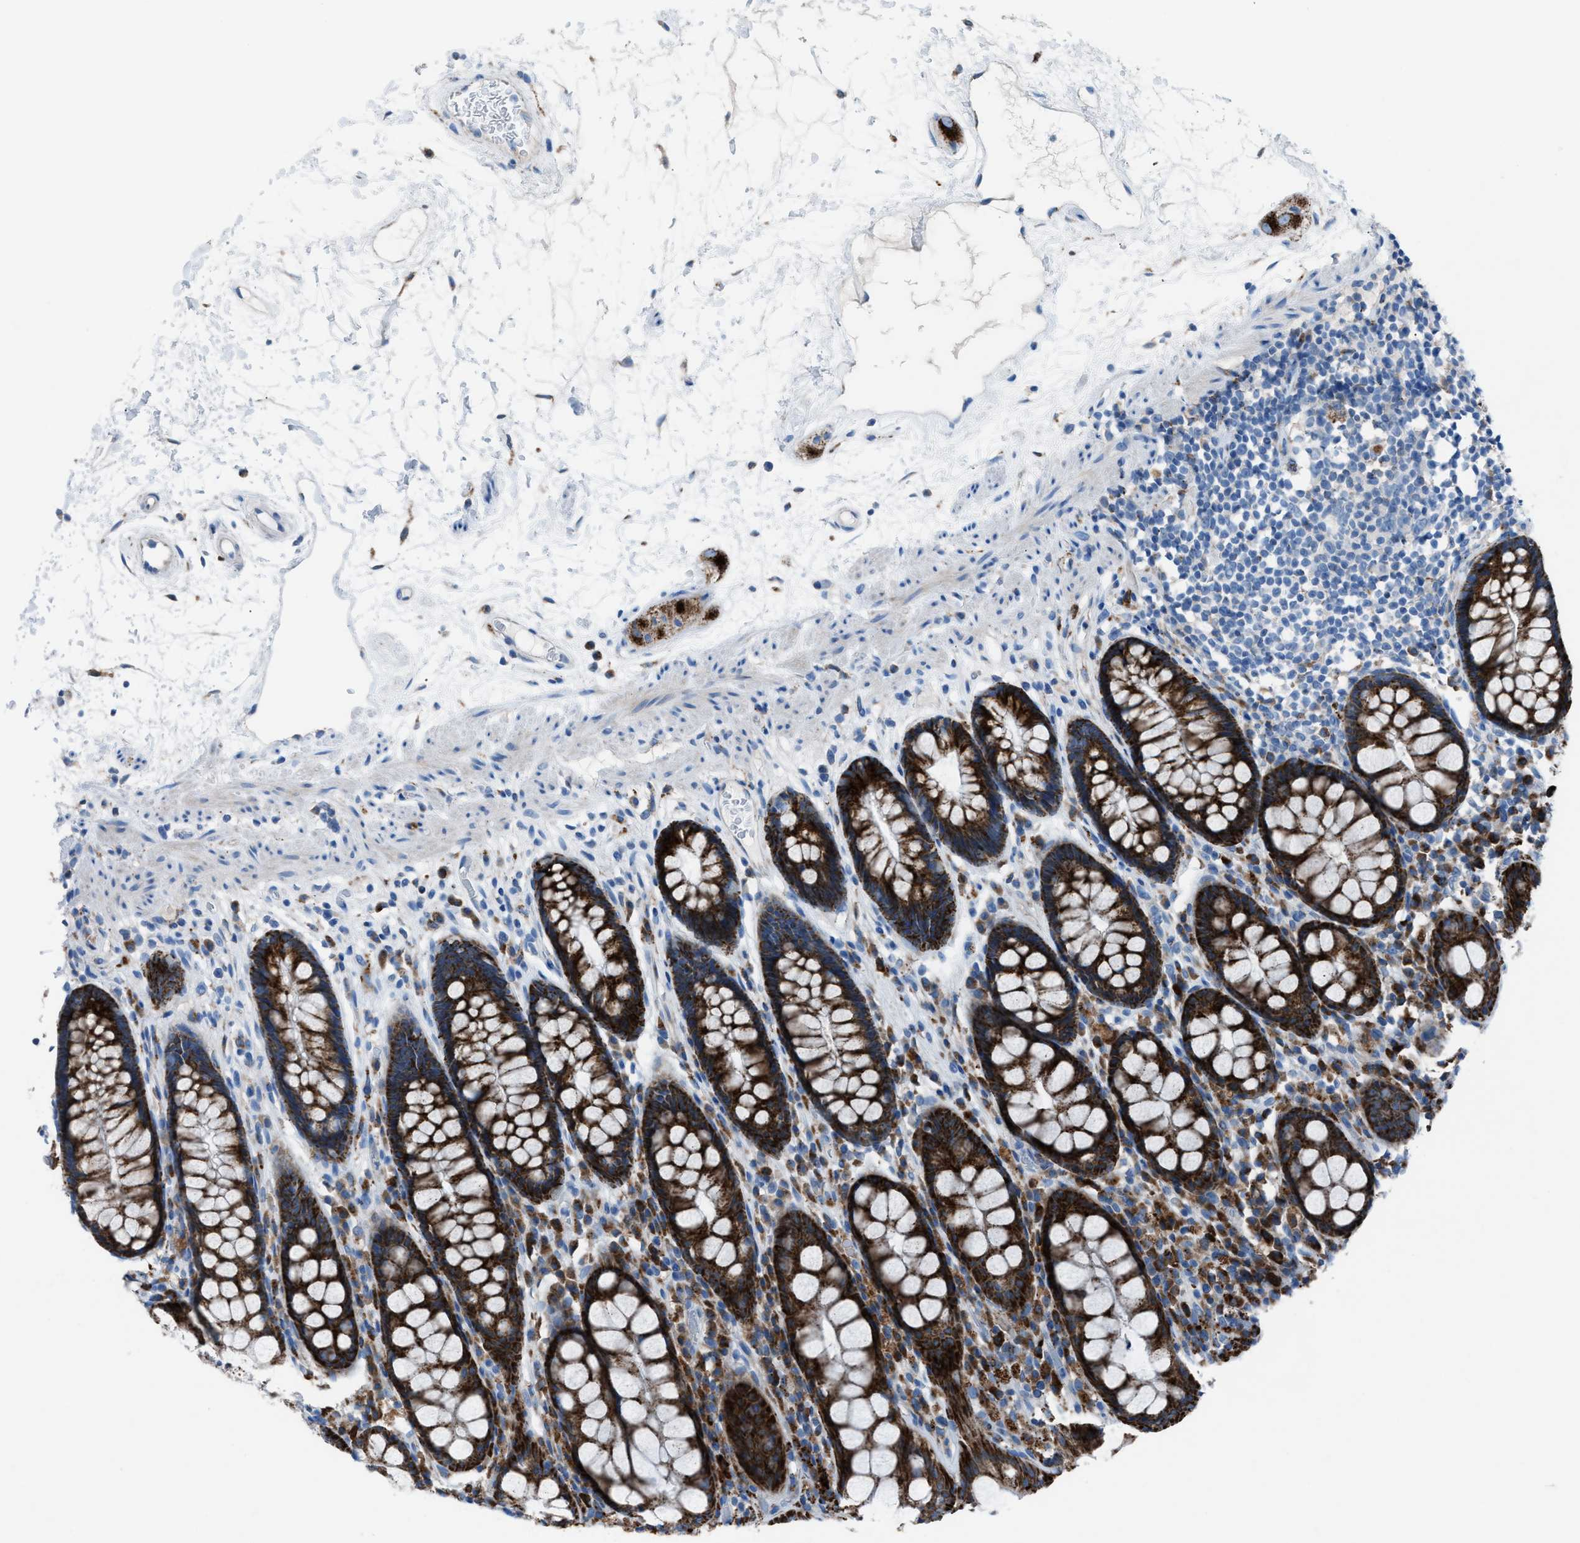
{"staining": {"intensity": "strong", "quantity": ">75%", "location": "cytoplasmic/membranous"}, "tissue": "rectum", "cell_type": "Glandular cells", "image_type": "normal", "snomed": [{"axis": "morphology", "description": "Normal tissue, NOS"}, {"axis": "topography", "description": "Rectum"}], "caption": "Normal rectum reveals strong cytoplasmic/membranous expression in approximately >75% of glandular cells, visualized by immunohistochemistry.", "gene": "CD1B", "patient": {"sex": "male", "age": 64}}